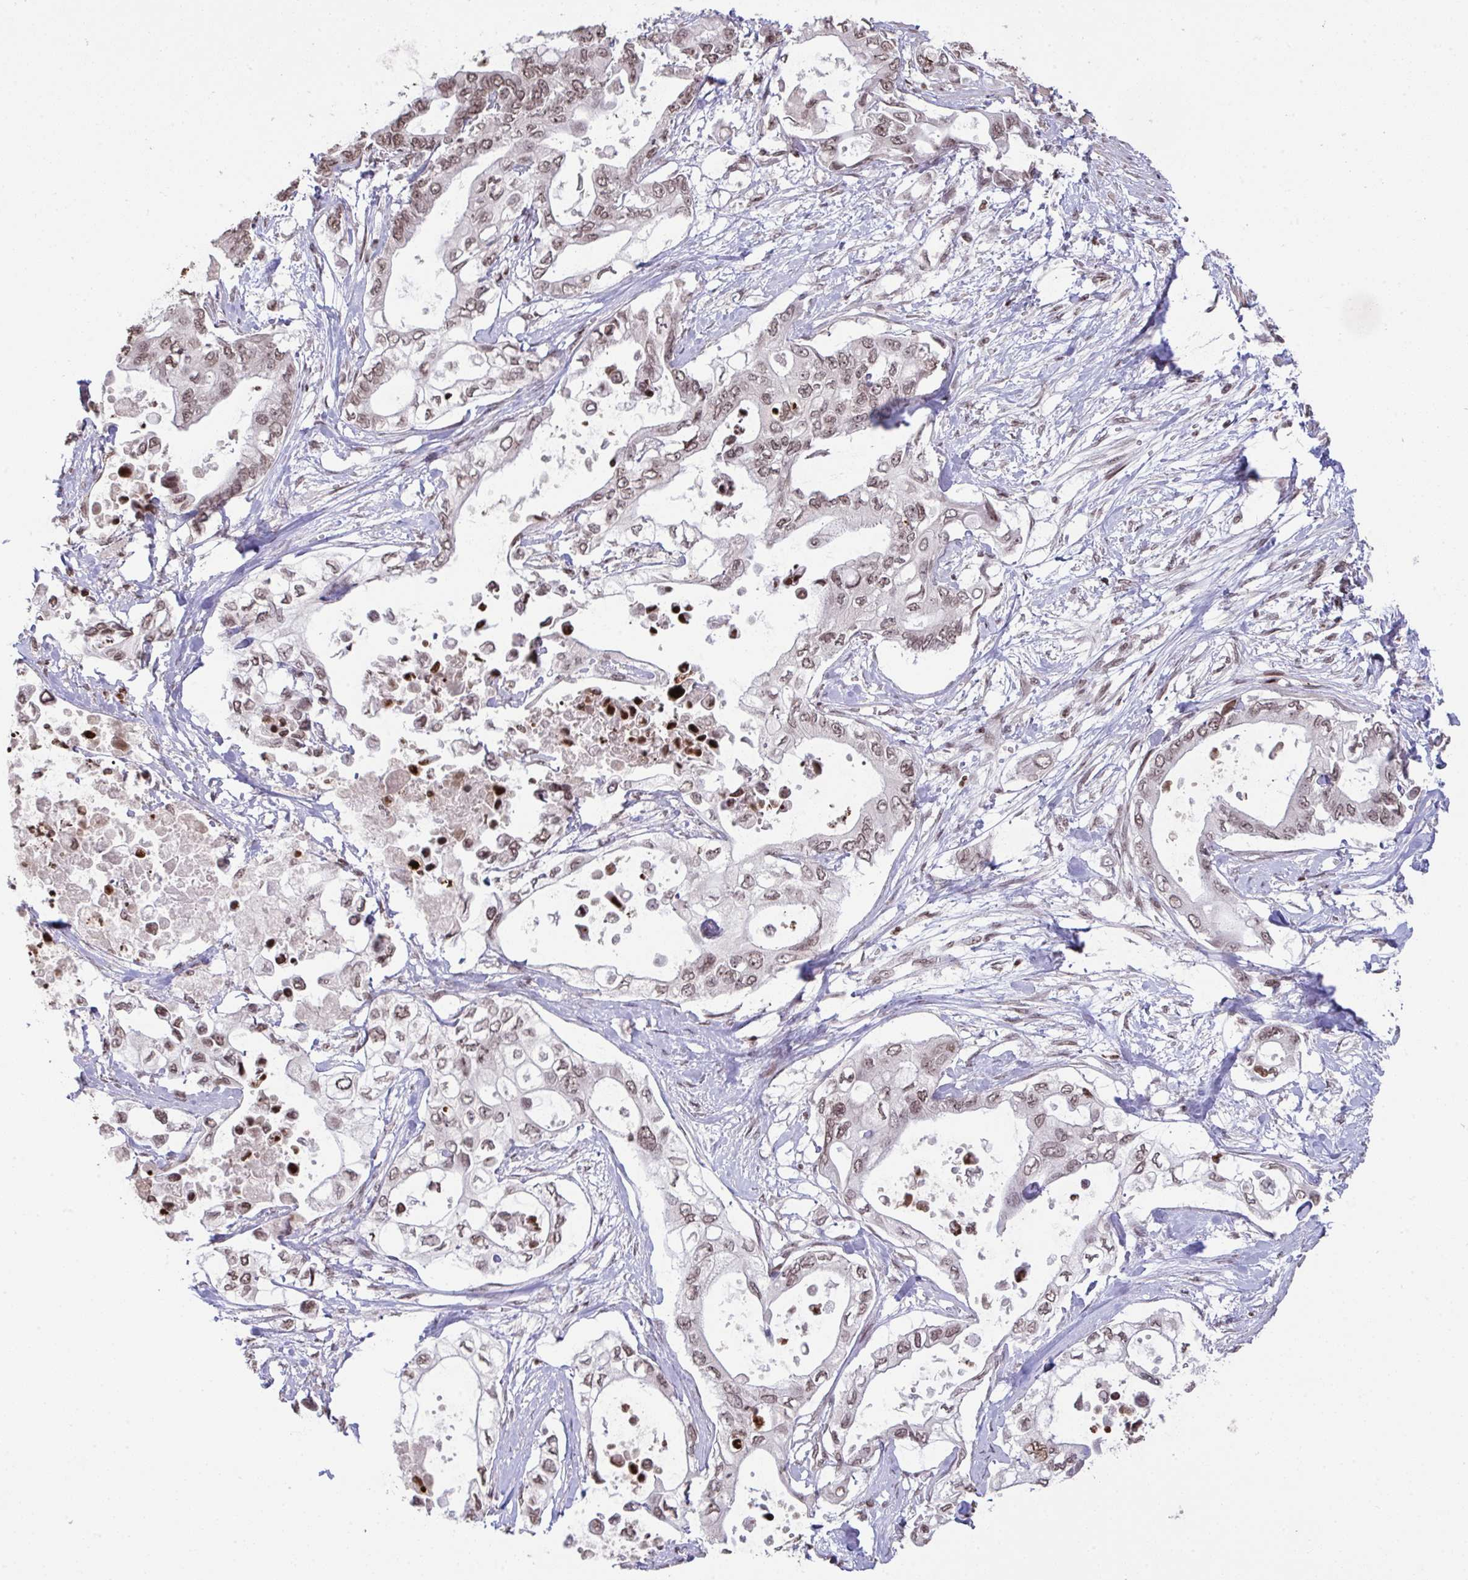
{"staining": {"intensity": "weak", "quantity": ">75%", "location": "nuclear"}, "tissue": "pancreatic cancer", "cell_type": "Tumor cells", "image_type": "cancer", "snomed": [{"axis": "morphology", "description": "Adenocarcinoma, NOS"}, {"axis": "topography", "description": "Pancreas"}], "caption": "The micrograph shows staining of pancreatic cancer, revealing weak nuclear protein expression (brown color) within tumor cells.", "gene": "NIP7", "patient": {"sex": "female", "age": 63}}